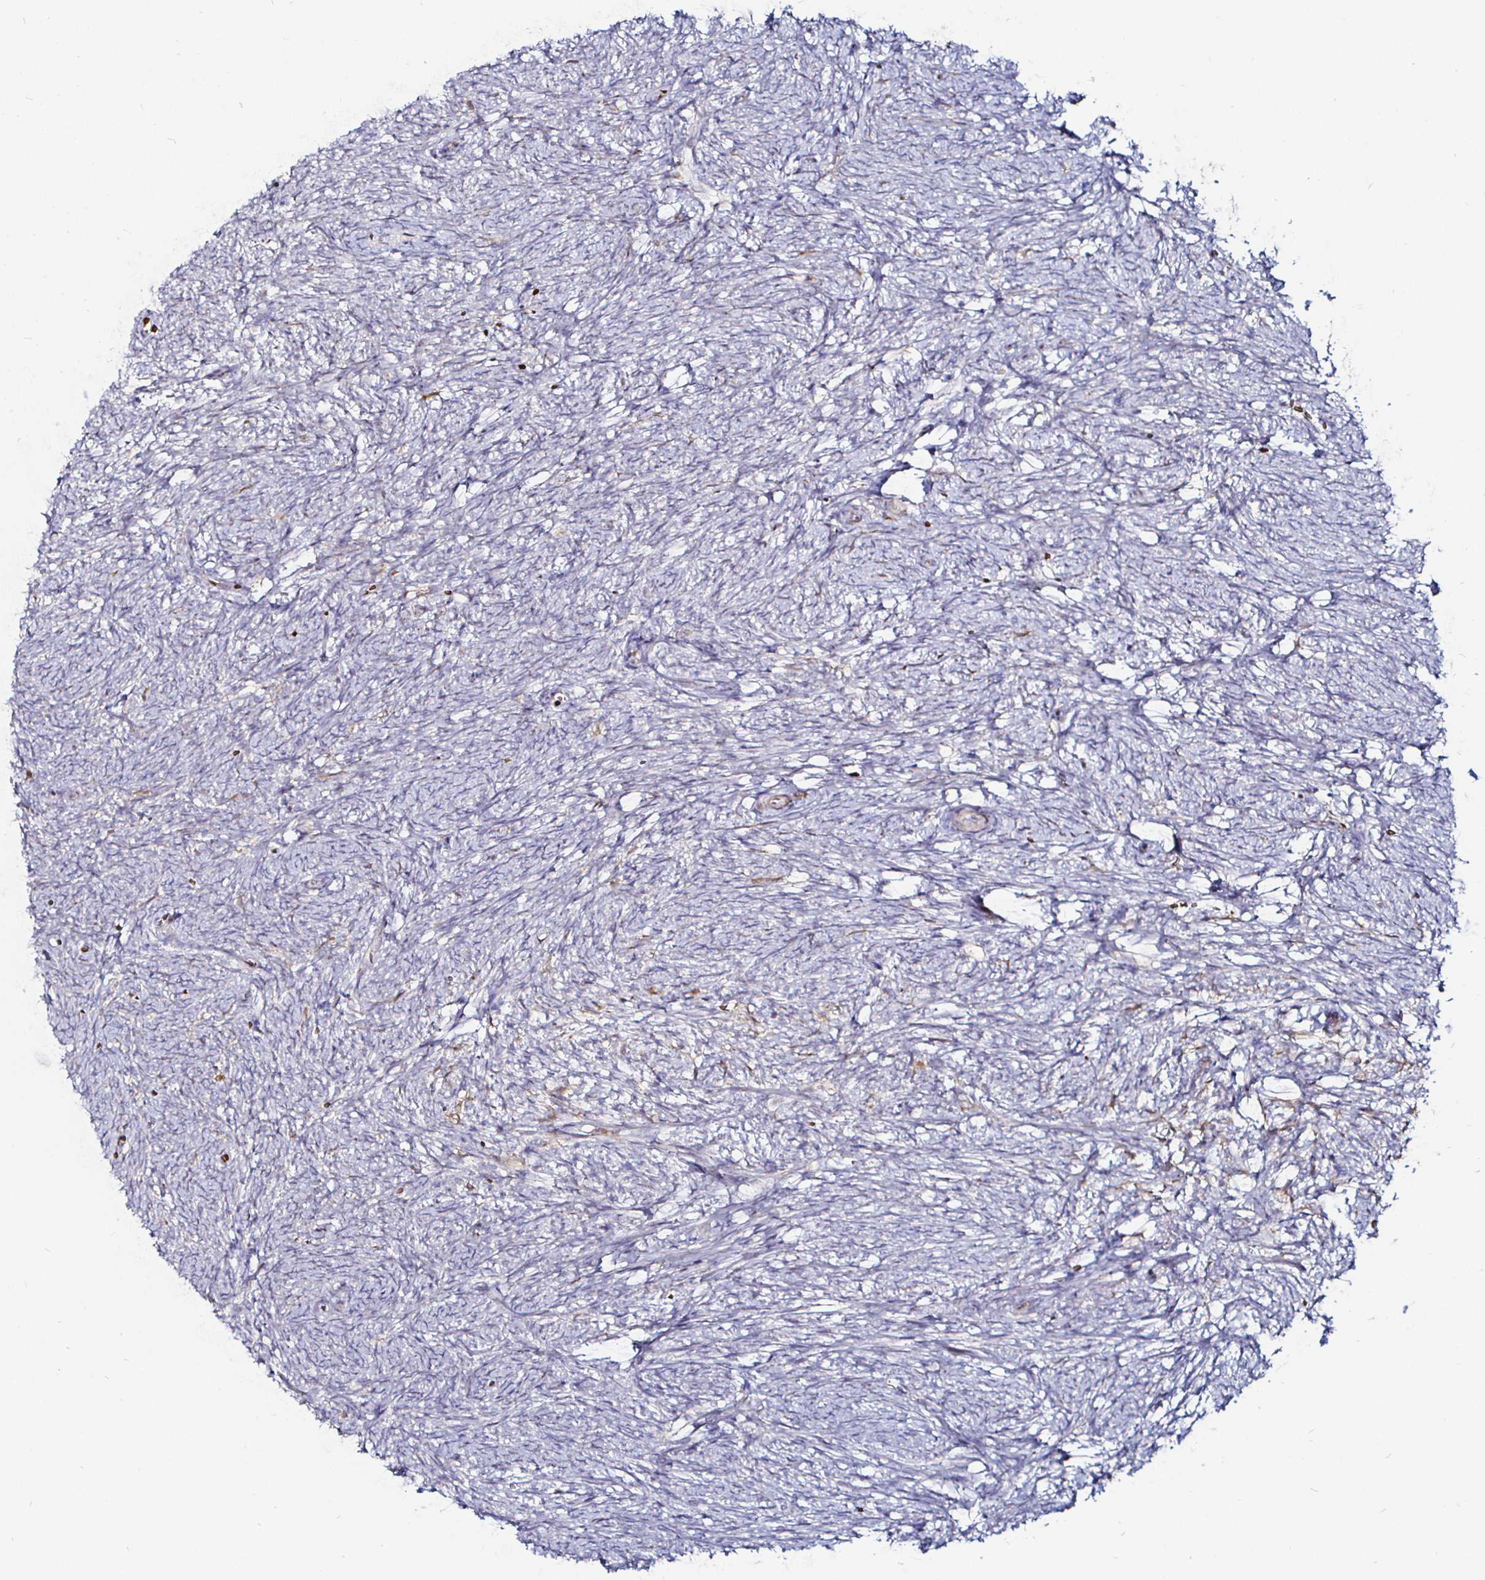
{"staining": {"intensity": "negative", "quantity": "none", "location": "none"}, "tissue": "ovary", "cell_type": "Ovarian stroma cells", "image_type": "normal", "snomed": [{"axis": "morphology", "description": "Normal tissue, NOS"}, {"axis": "topography", "description": "Ovary"}], "caption": "High magnification brightfield microscopy of unremarkable ovary stained with DAB (brown) and counterstained with hematoxylin (blue): ovarian stroma cells show no significant positivity.", "gene": "ATG3", "patient": {"sex": "female", "age": 41}}